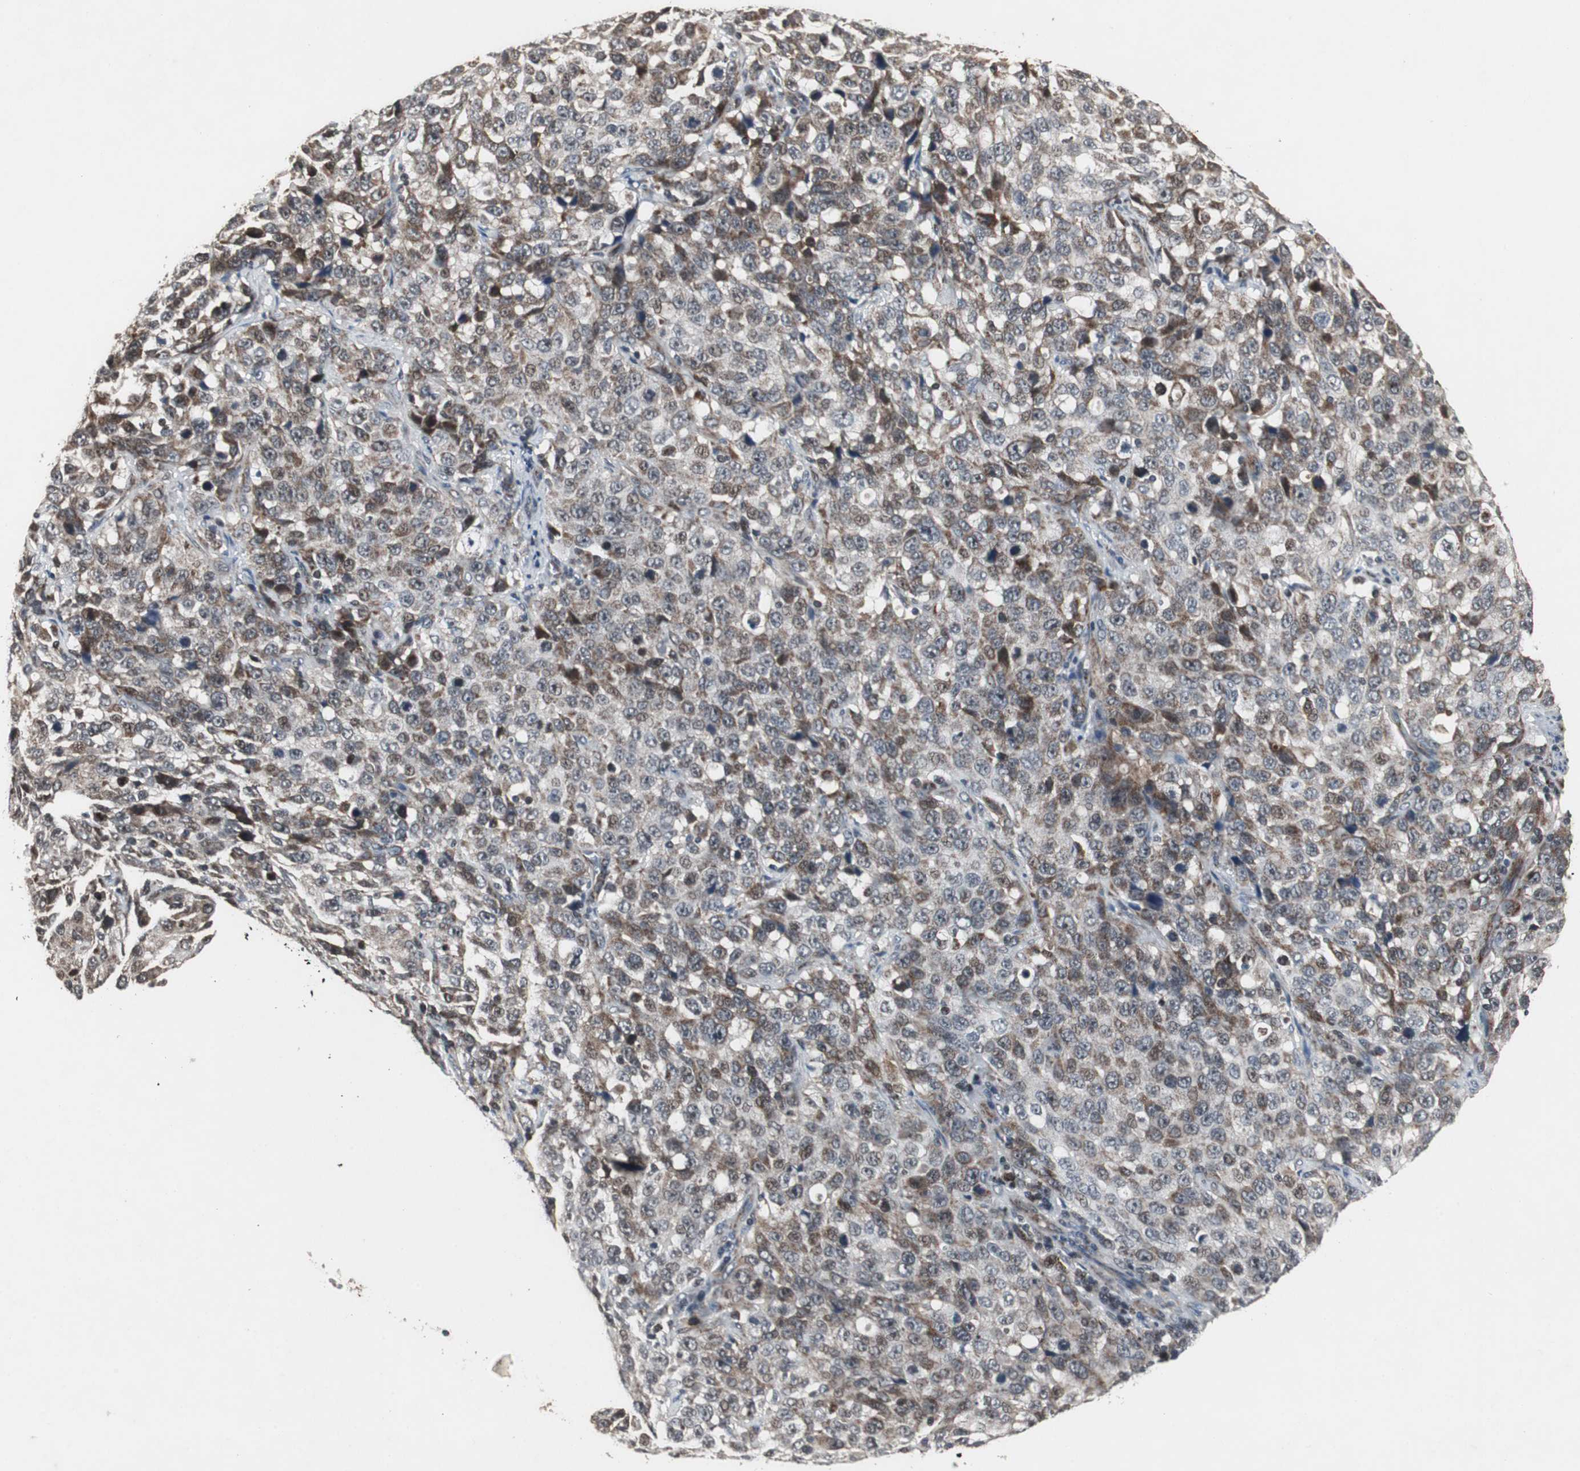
{"staining": {"intensity": "strong", "quantity": "25%-75%", "location": "cytoplasmic/membranous"}, "tissue": "stomach cancer", "cell_type": "Tumor cells", "image_type": "cancer", "snomed": [{"axis": "morphology", "description": "Normal tissue, NOS"}, {"axis": "morphology", "description": "Adenocarcinoma, NOS"}, {"axis": "topography", "description": "Stomach"}], "caption": "Human stomach adenocarcinoma stained with a brown dye exhibits strong cytoplasmic/membranous positive expression in about 25%-75% of tumor cells.", "gene": "MRPL40", "patient": {"sex": "male", "age": 48}}